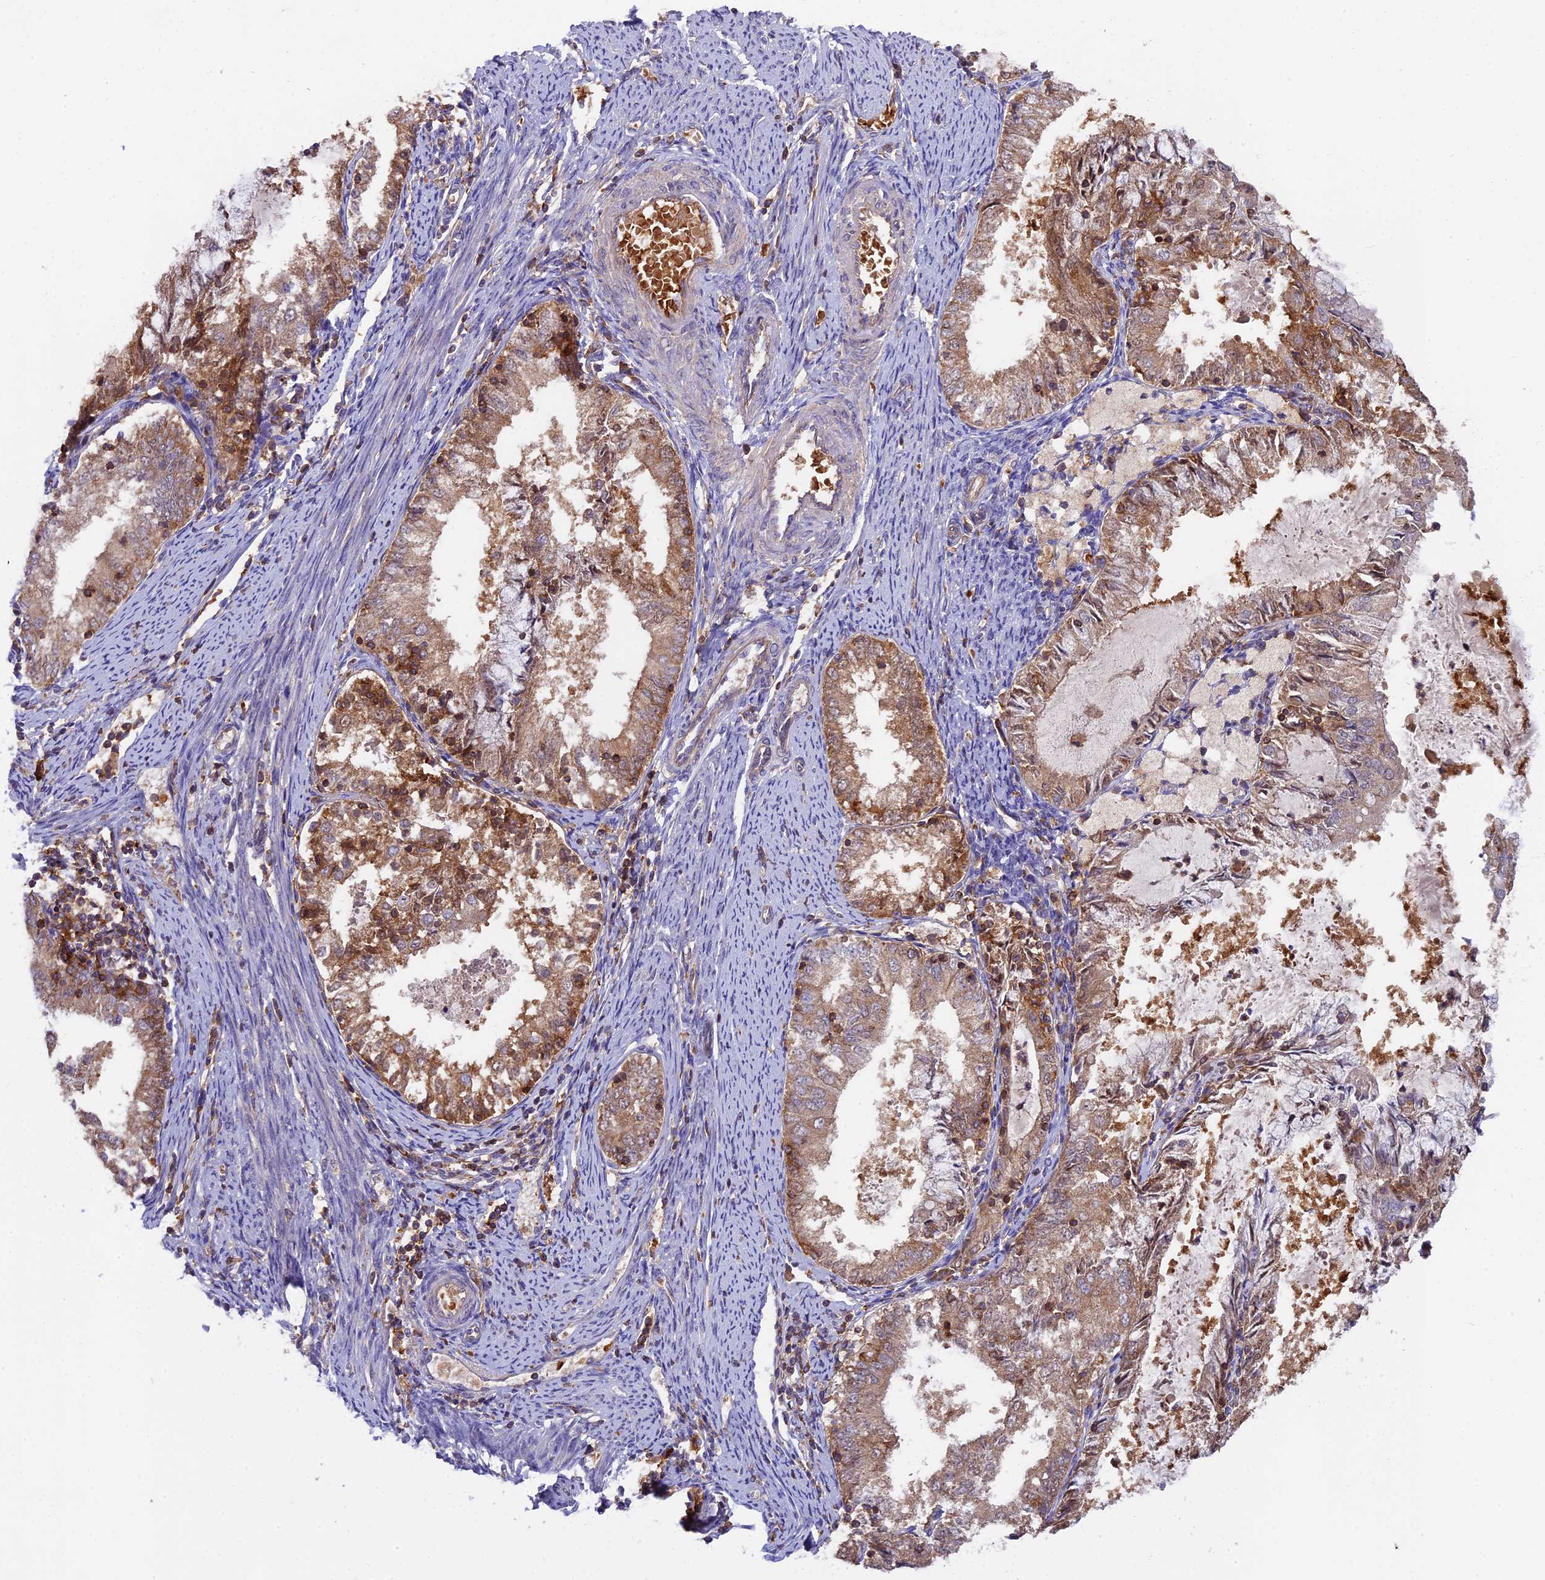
{"staining": {"intensity": "moderate", "quantity": ">75%", "location": "cytoplasmic/membranous"}, "tissue": "endometrial cancer", "cell_type": "Tumor cells", "image_type": "cancer", "snomed": [{"axis": "morphology", "description": "Adenocarcinoma, NOS"}, {"axis": "topography", "description": "Endometrium"}], "caption": "A medium amount of moderate cytoplasmic/membranous expression is identified in approximately >75% of tumor cells in endometrial cancer tissue.", "gene": "MYO9B", "patient": {"sex": "female", "age": 57}}